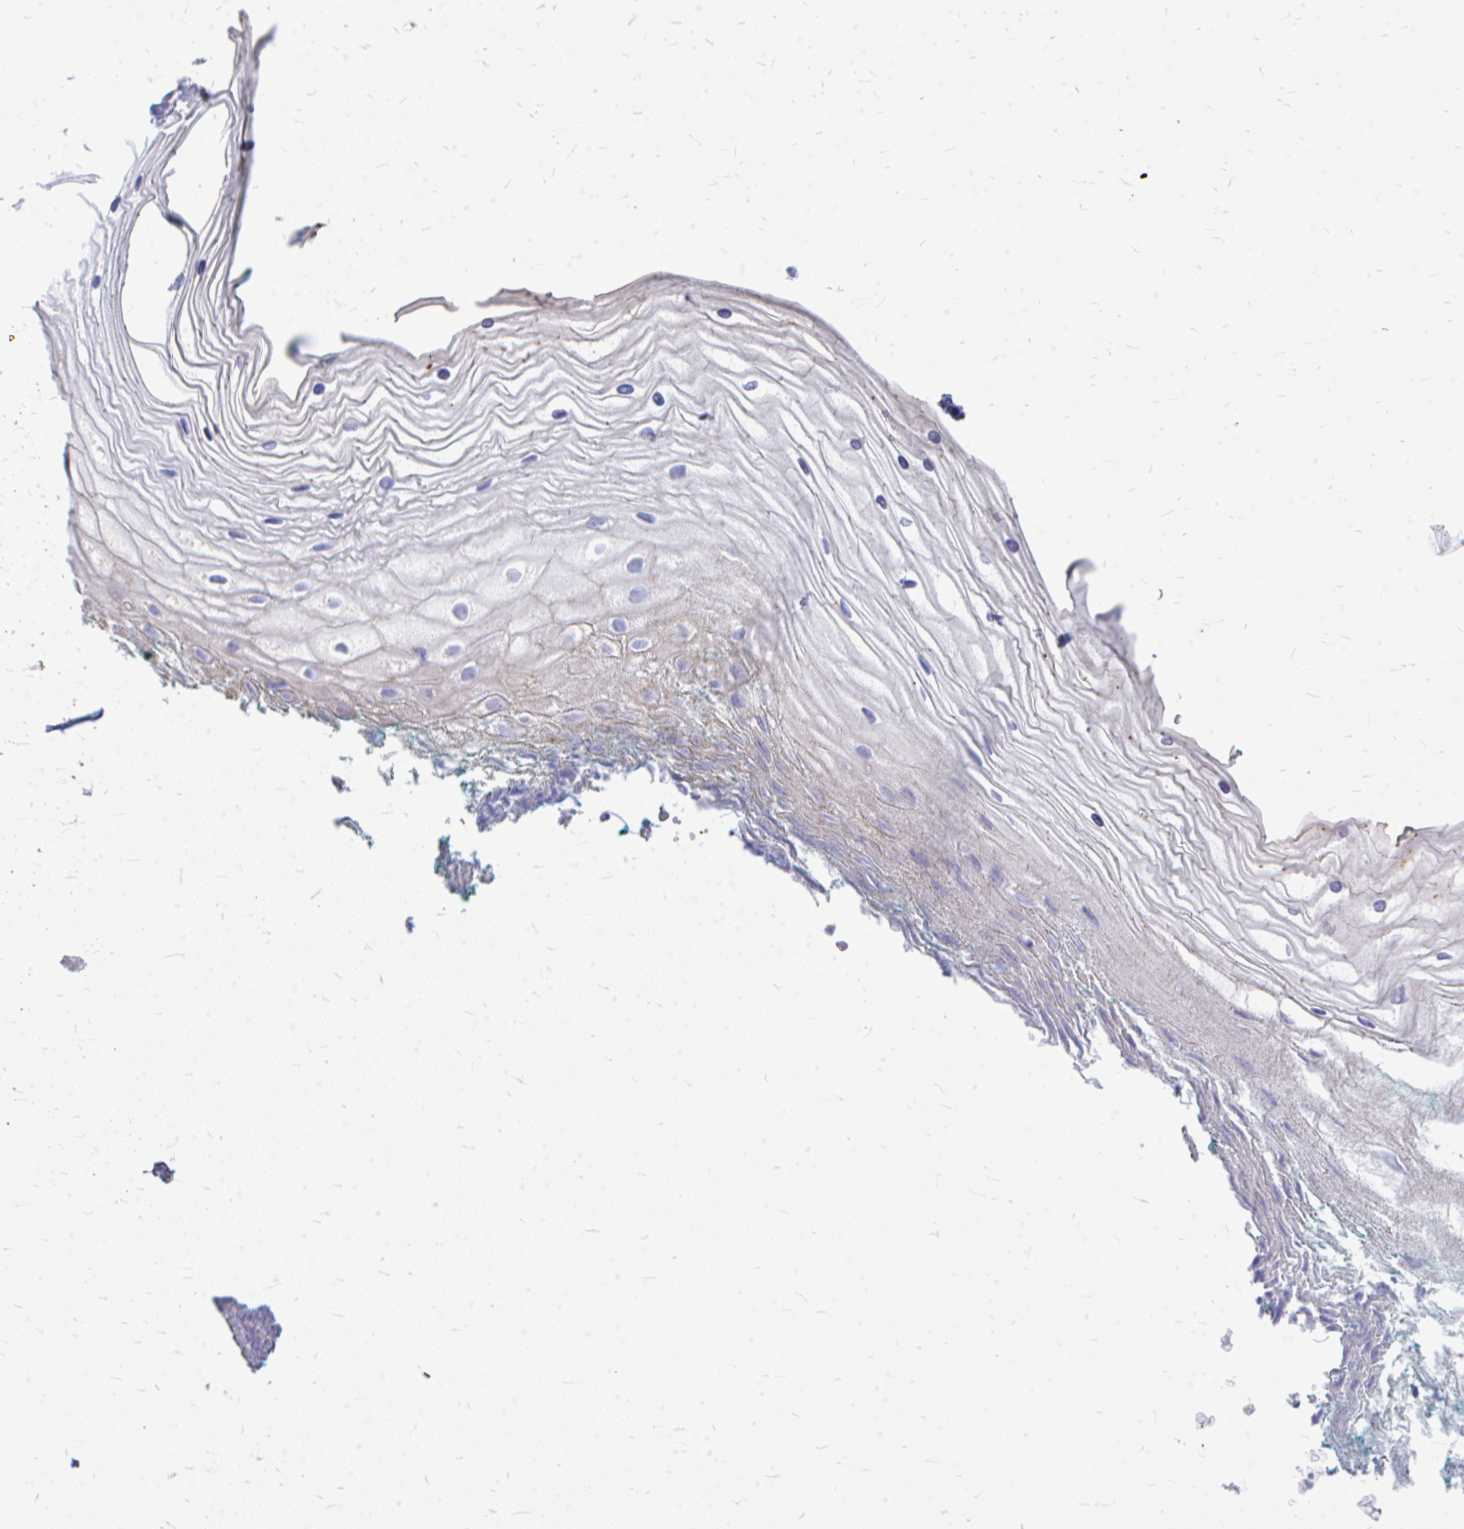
{"staining": {"intensity": "moderate", "quantity": "25%-75%", "location": "cytoplasmic/membranous"}, "tissue": "vagina", "cell_type": "Squamous epithelial cells", "image_type": "normal", "snomed": [{"axis": "morphology", "description": "Normal tissue, NOS"}, {"axis": "topography", "description": "Vagina"}], "caption": "Immunohistochemistry (DAB (3,3'-diaminobenzidine)) staining of benign human vagina shows moderate cytoplasmic/membranous protein positivity in approximately 25%-75% of squamous epithelial cells.", "gene": "MRPL19", "patient": {"sex": "female", "age": 38}}